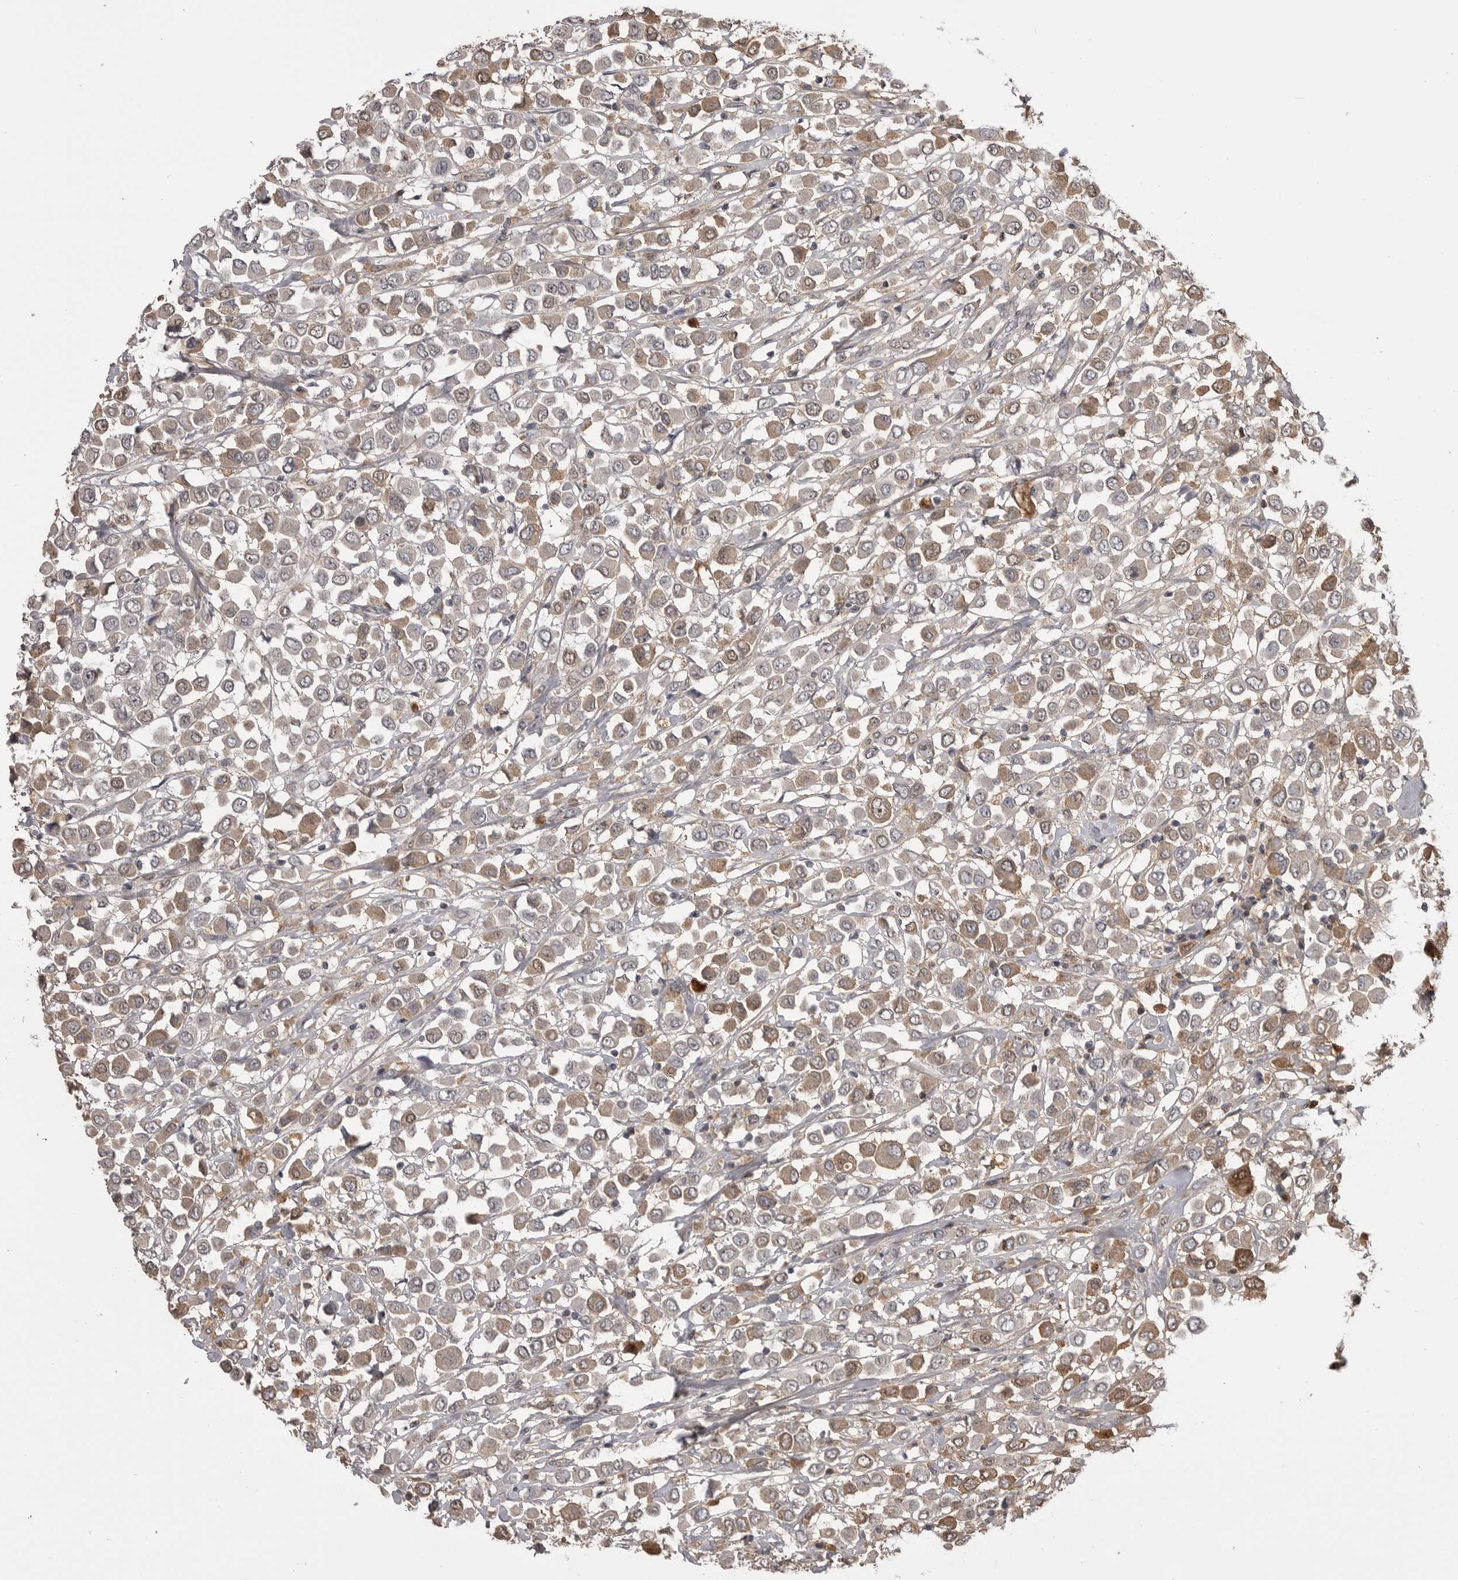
{"staining": {"intensity": "weak", "quantity": "25%-75%", "location": "cytoplasmic/membranous"}, "tissue": "breast cancer", "cell_type": "Tumor cells", "image_type": "cancer", "snomed": [{"axis": "morphology", "description": "Duct carcinoma"}, {"axis": "topography", "description": "Breast"}], "caption": "The image displays staining of breast invasive ductal carcinoma, revealing weak cytoplasmic/membranous protein expression (brown color) within tumor cells.", "gene": "AHSG", "patient": {"sex": "female", "age": 61}}